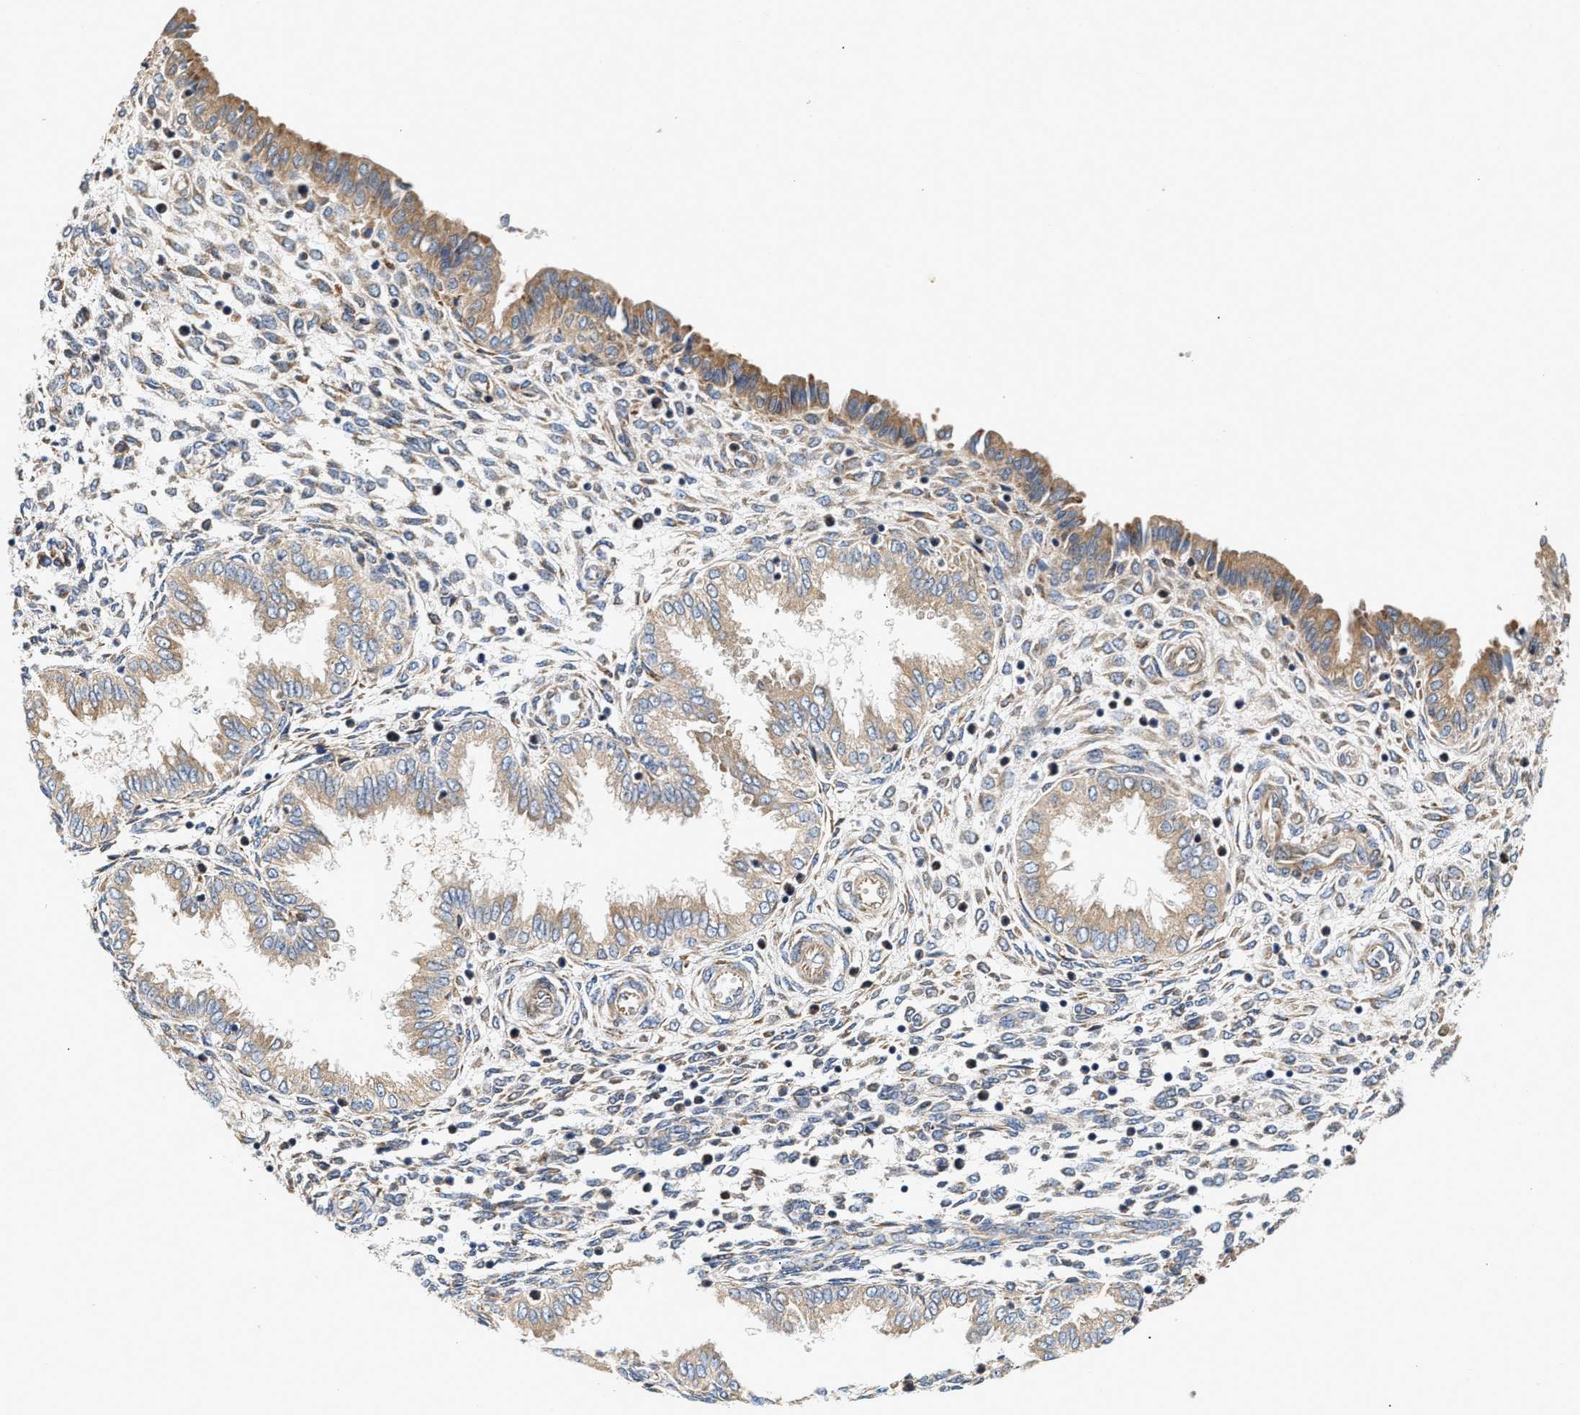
{"staining": {"intensity": "weak", "quantity": "<25%", "location": "cytoplasmic/membranous"}, "tissue": "endometrium", "cell_type": "Cells in endometrial stroma", "image_type": "normal", "snomed": [{"axis": "morphology", "description": "Normal tissue, NOS"}, {"axis": "topography", "description": "Endometrium"}], "caption": "Immunohistochemical staining of normal human endometrium reveals no significant positivity in cells in endometrial stroma.", "gene": "IFT74", "patient": {"sex": "female", "age": 33}}